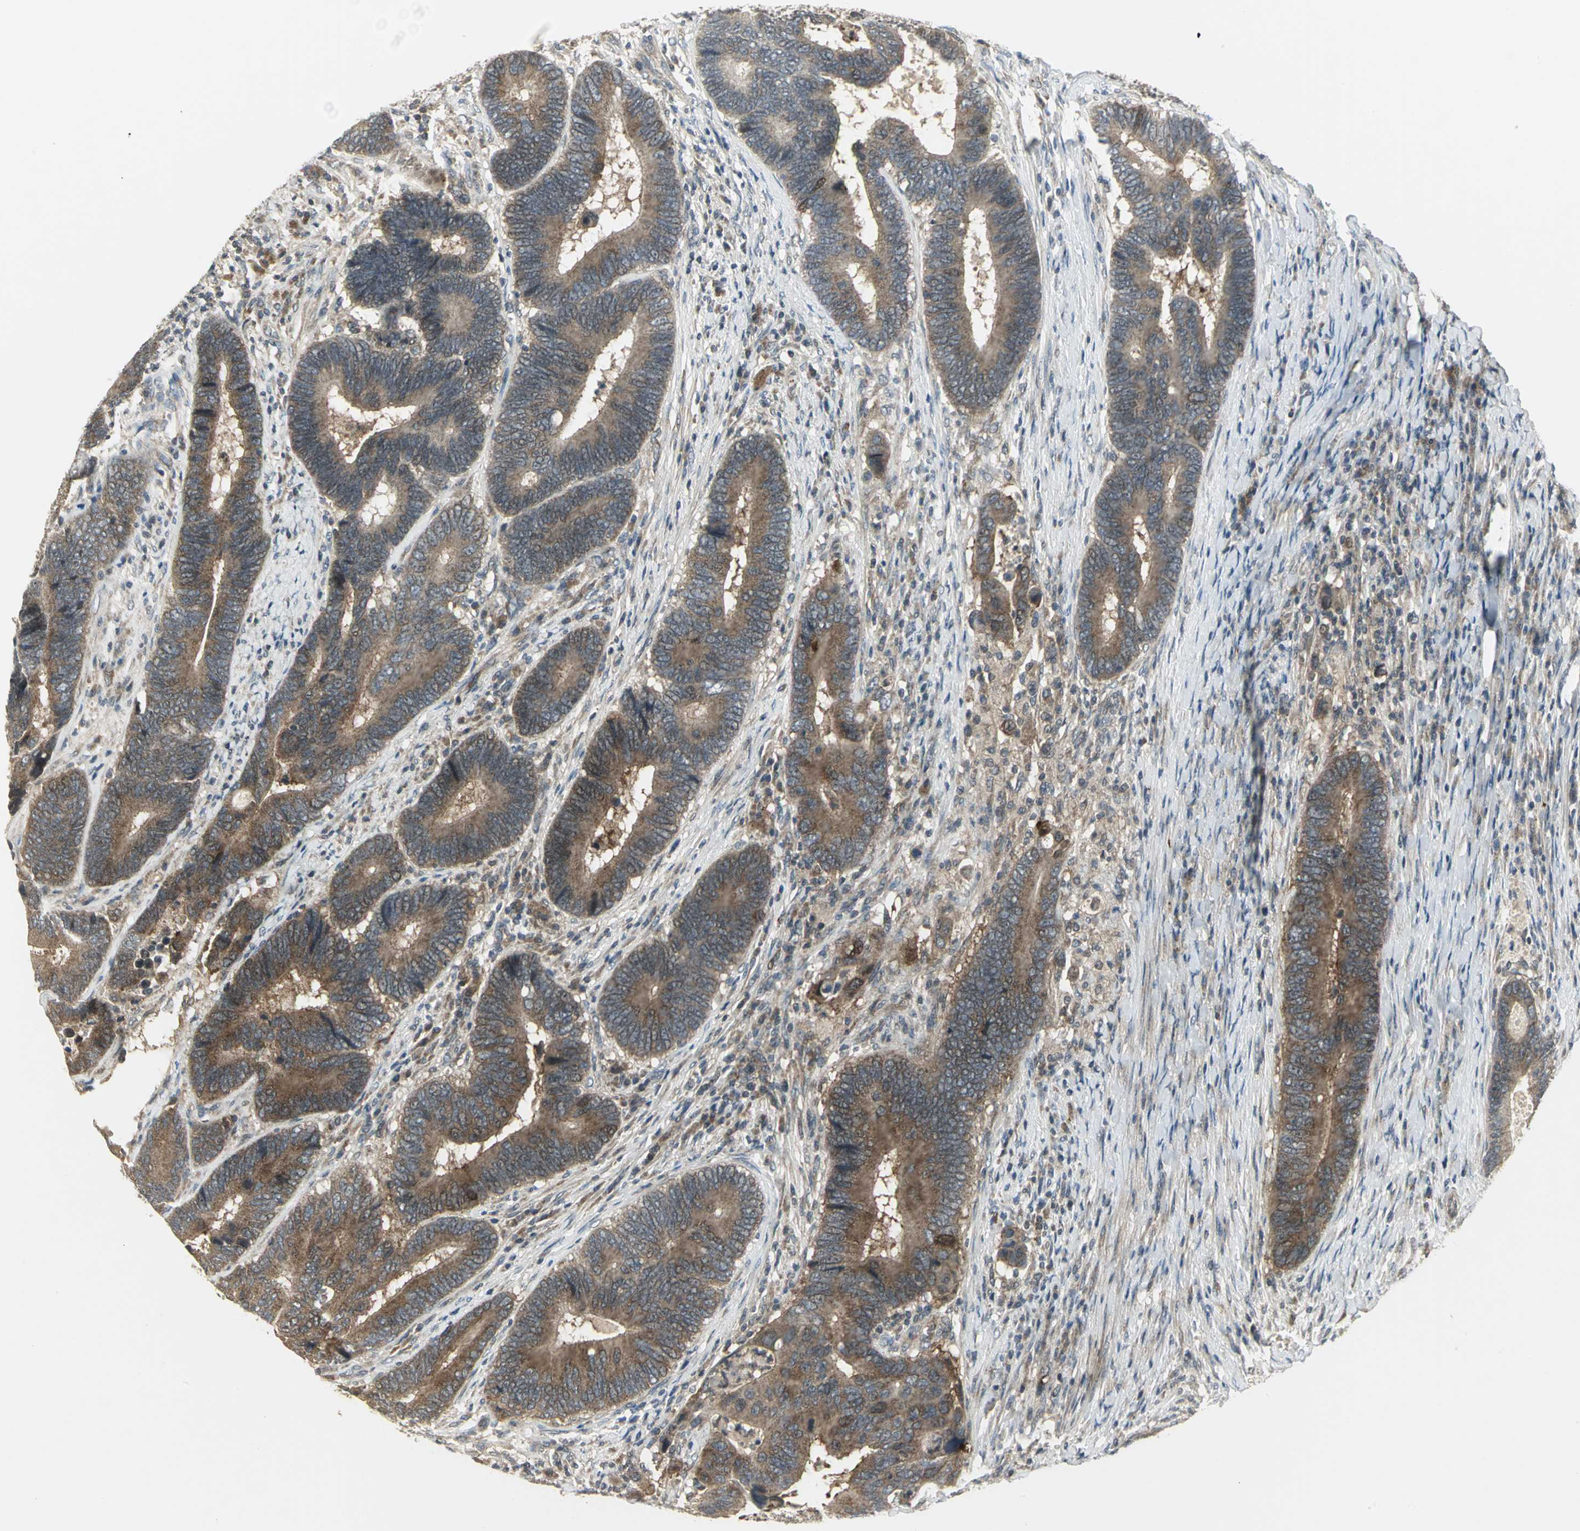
{"staining": {"intensity": "moderate", "quantity": ">75%", "location": "cytoplasmic/membranous"}, "tissue": "colorectal cancer", "cell_type": "Tumor cells", "image_type": "cancer", "snomed": [{"axis": "morphology", "description": "Adenocarcinoma, NOS"}, {"axis": "topography", "description": "Colon"}], "caption": "Adenocarcinoma (colorectal) stained with a protein marker shows moderate staining in tumor cells.", "gene": "MAPK8IP3", "patient": {"sex": "female", "age": 78}}